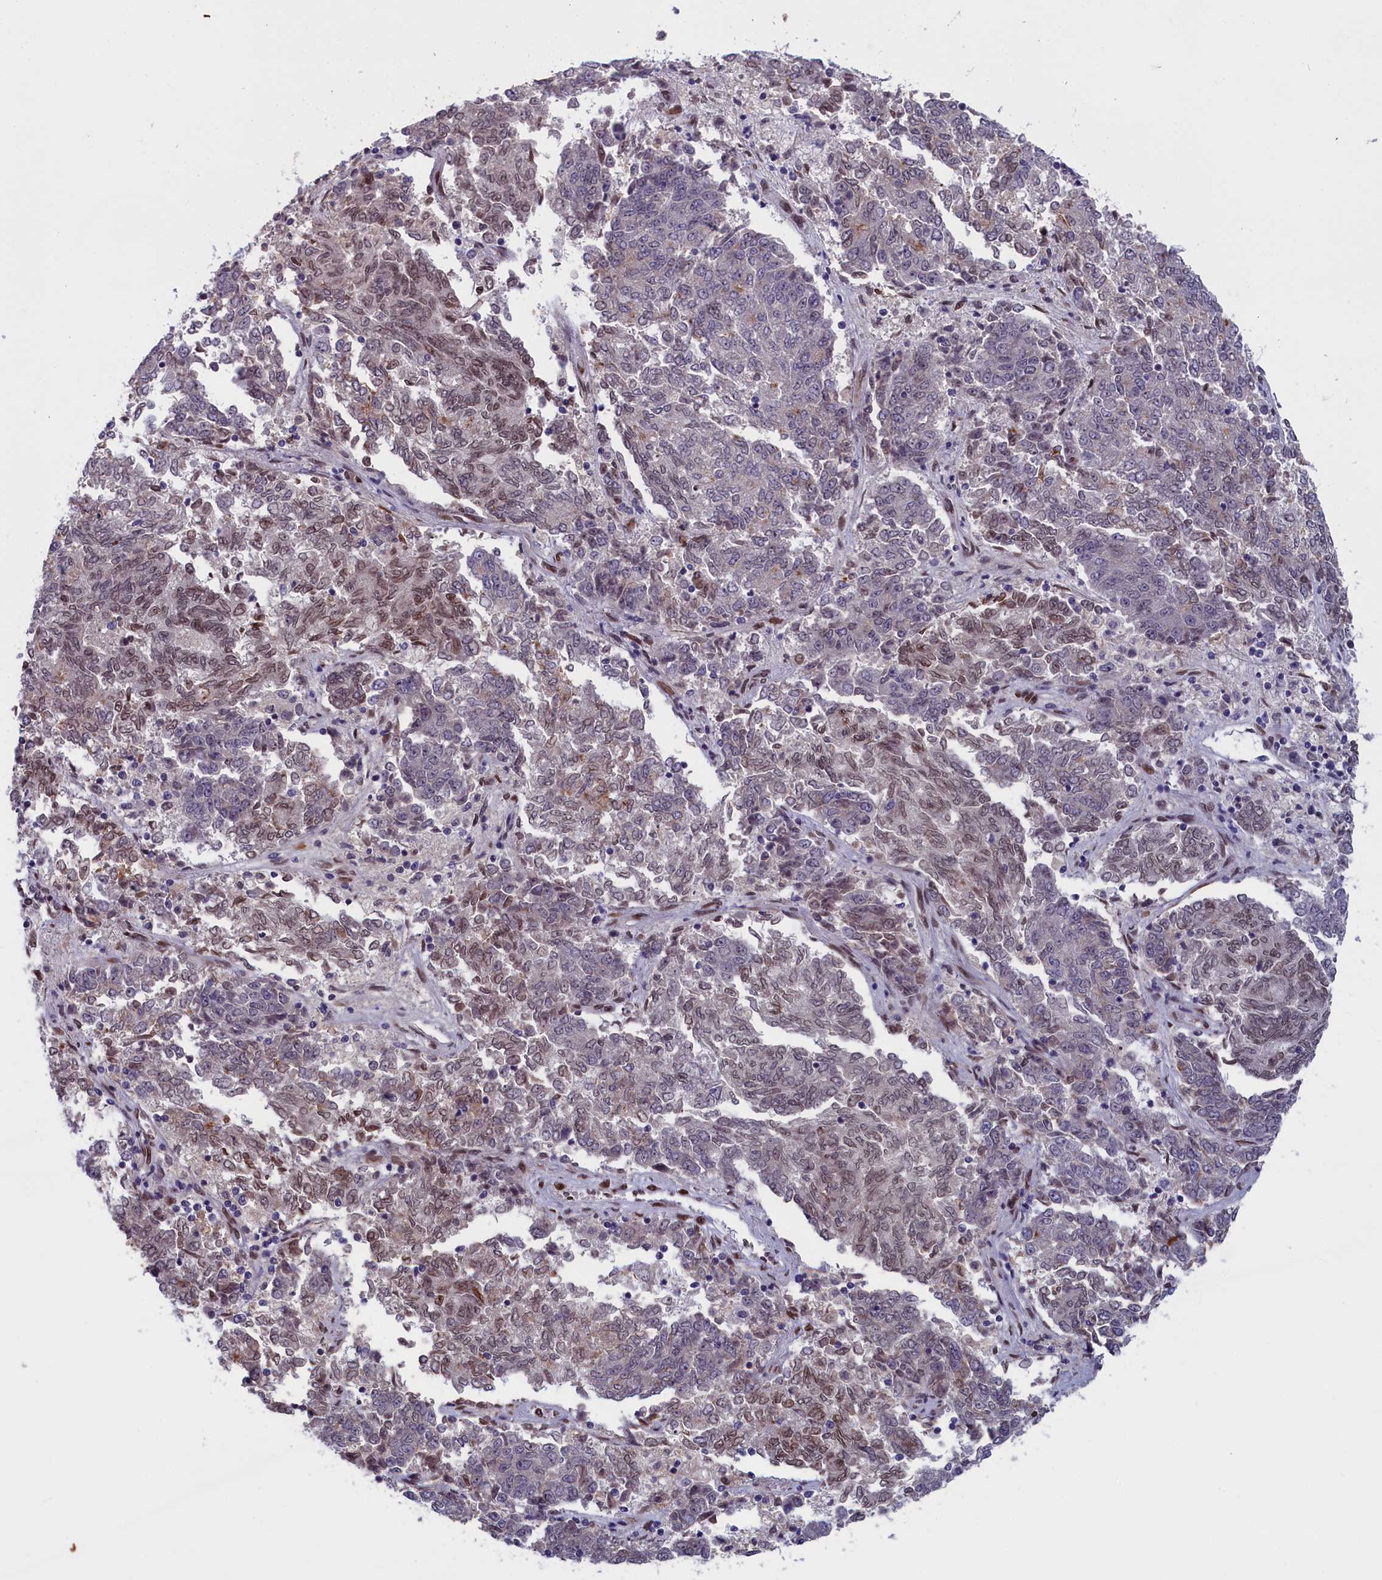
{"staining": {"intensity": "weak", "quantity": "25%-75%", "location": "cytoplasmic/membranous,nuclear"}, "tissue": "endometrial cancer", "cell_type": "Tumor cells", "image_type": "cancer", "snomed": [{"axis": "morphology", "description": "Adenocarcinoma, NOS"}, {"axis": "topography", "description": "Endometrium"}], "caption": "Adenocarcinoma (endometrial) tissue demonstrates weak cytoplasmic/membranous and nuclear staining in approximately 25%-75% of tumor cells", "gene": "GPSM1", "patient": {"sex": "female", "age": 80}}